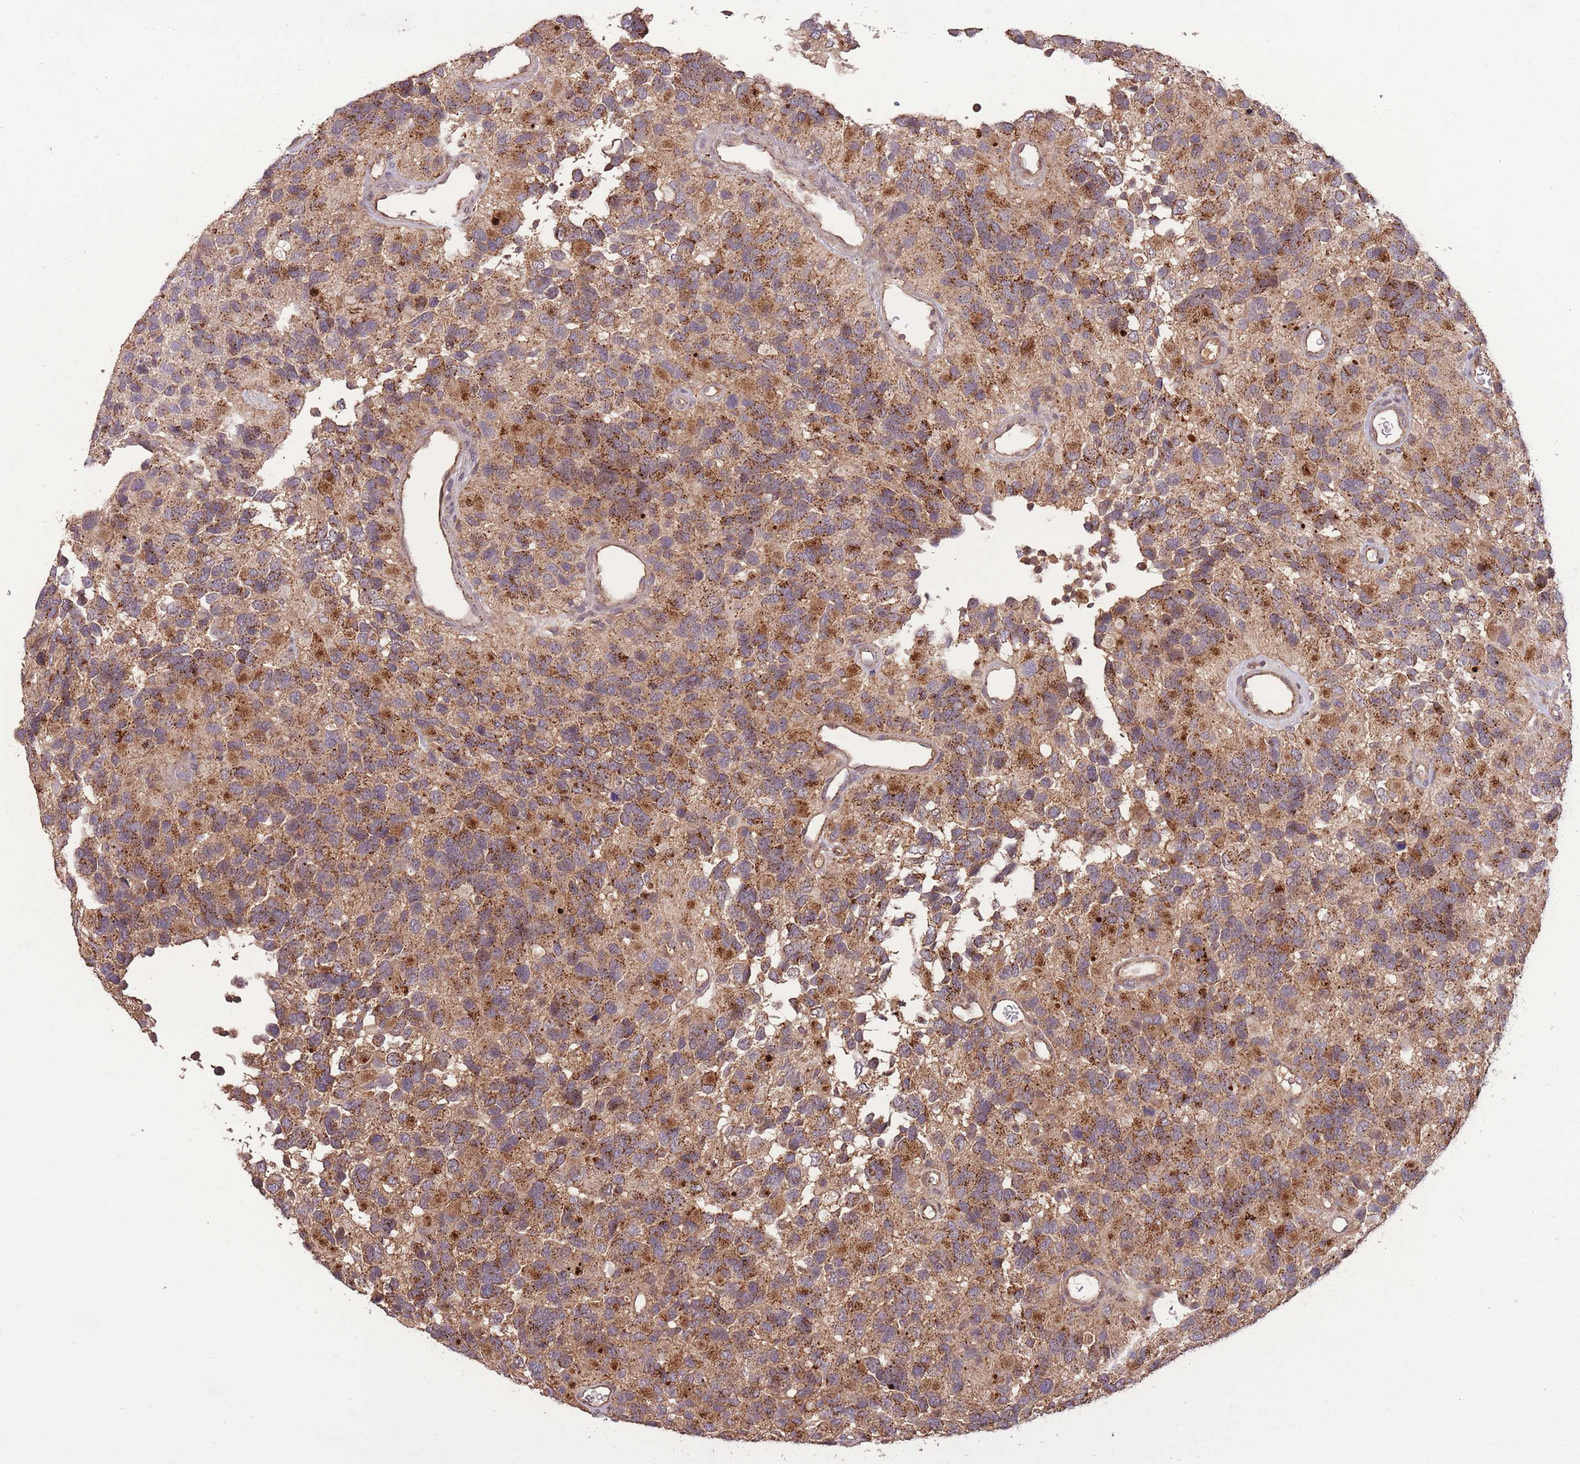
{"staining": {"intensity": "moderate", "quantity": ">75%", "location": "cytoplasmic/membranous"}, "tissue": "glioma", "cell_type": "Tumor cells", "image_type": "cancer", "snomed": [{"axis": "morphology", "description": "Glioma, malignant, High grade"}, {"axis": "topography", "description": "Brain"}], "caption": "Immunohistochemistry (IHC) photomicrograph of glioma stained for a protein (brown), which demonstrates medium levels of moderate cytoplasmic/membranous staining in approximately >75% of tumor cells.", "gene": "POLR3F", "patient": {"sex": "male", "age": 77}}